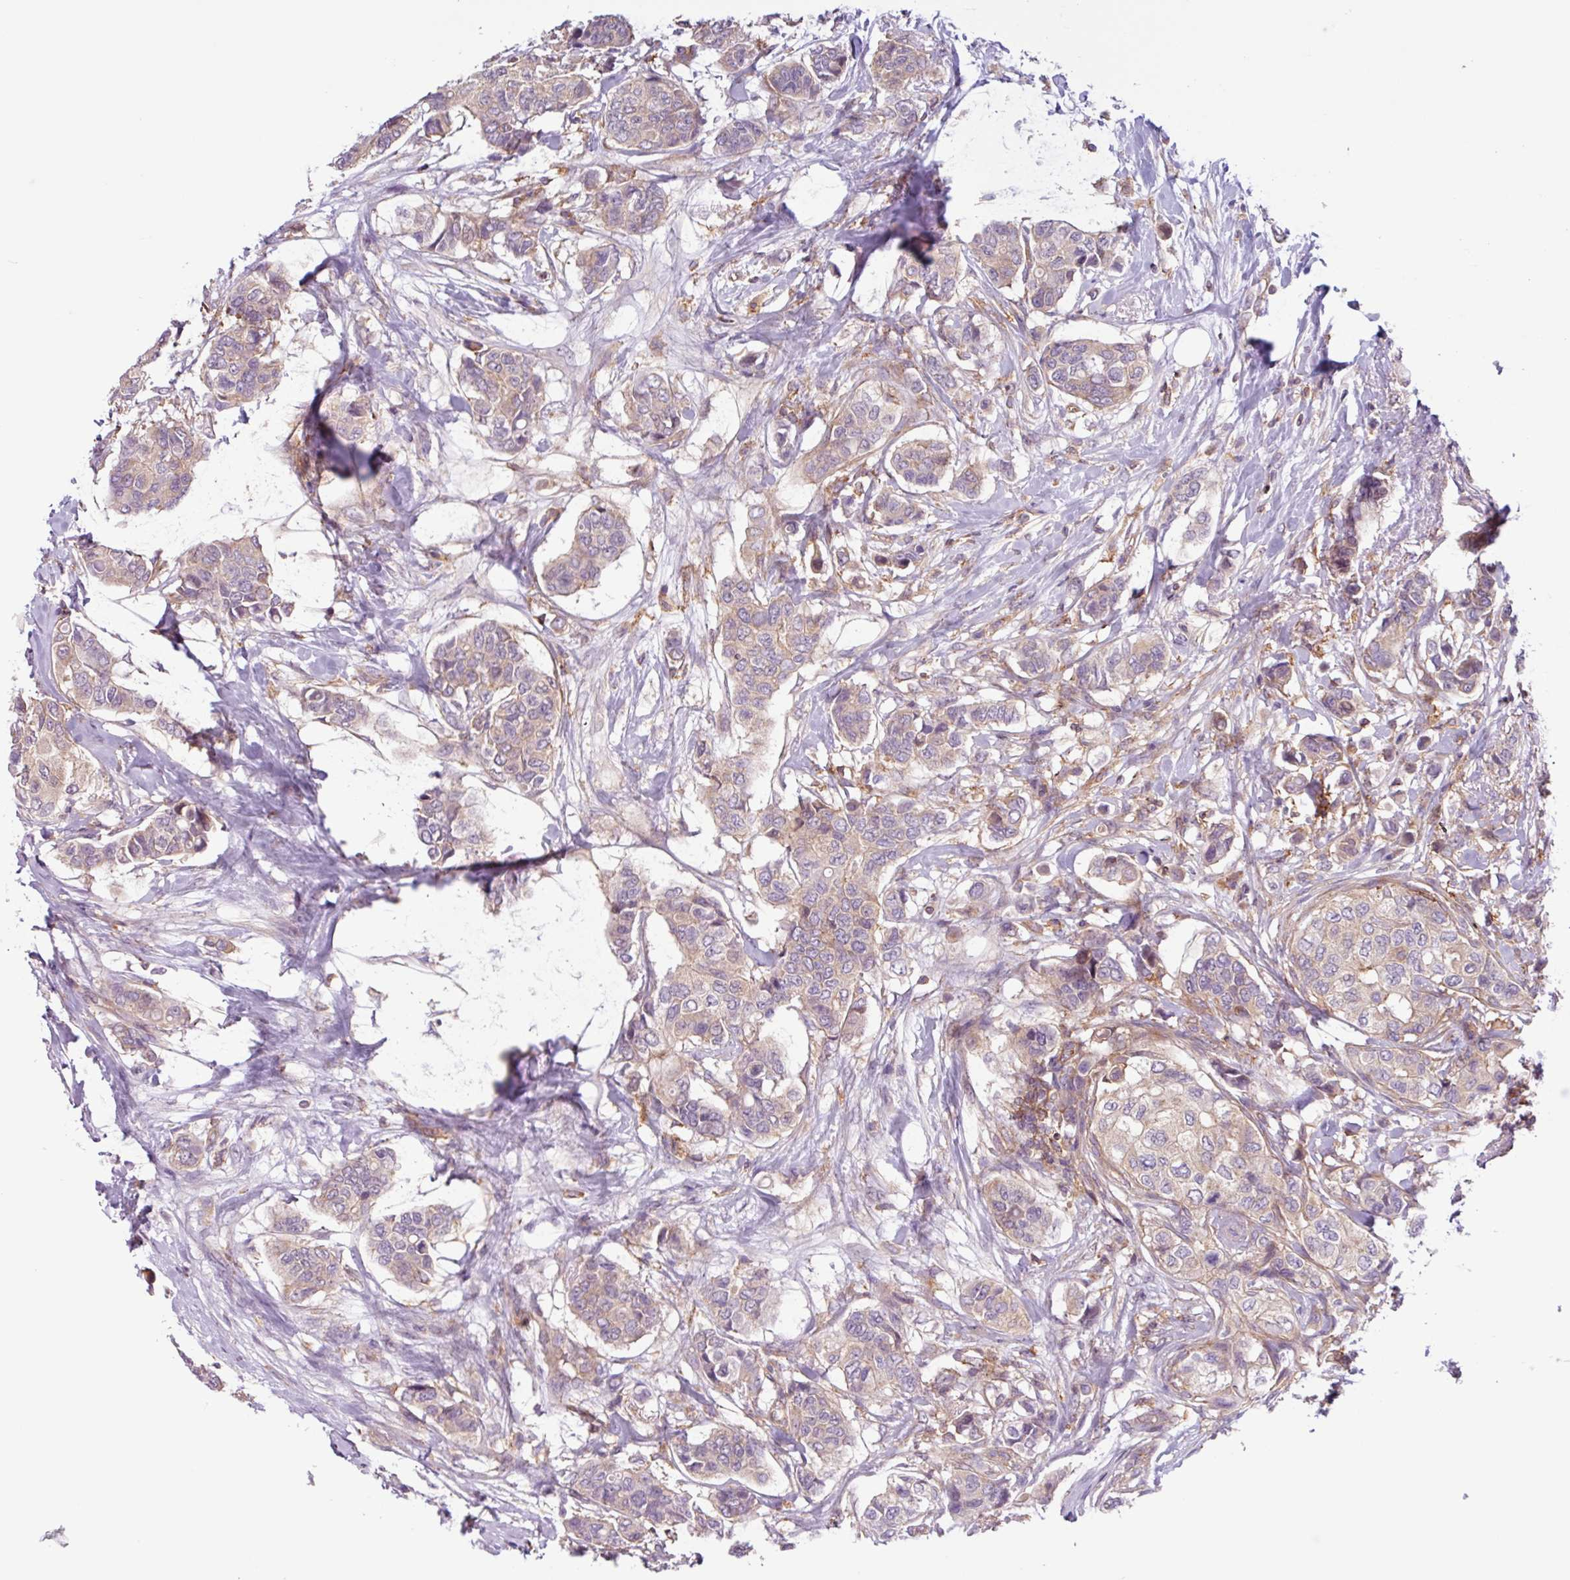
{"staining": {"intensity": "negative", "quantity": "none", "location": "none"}, "tissue": "breast cancer", "cell_type": "Tumor cells", "image_type": "cancer", "snomed": [{"axis": "morphology", "description": "Lobular carcinoma"}, {"axis": "topography", "description": "Breast"}], "caption": "This is an IHC image of lobular carcinoma (breast). There is no staining in tumor cells.", "gene": "ACTR3", "patient": {"sex": "female", "age": 51}}